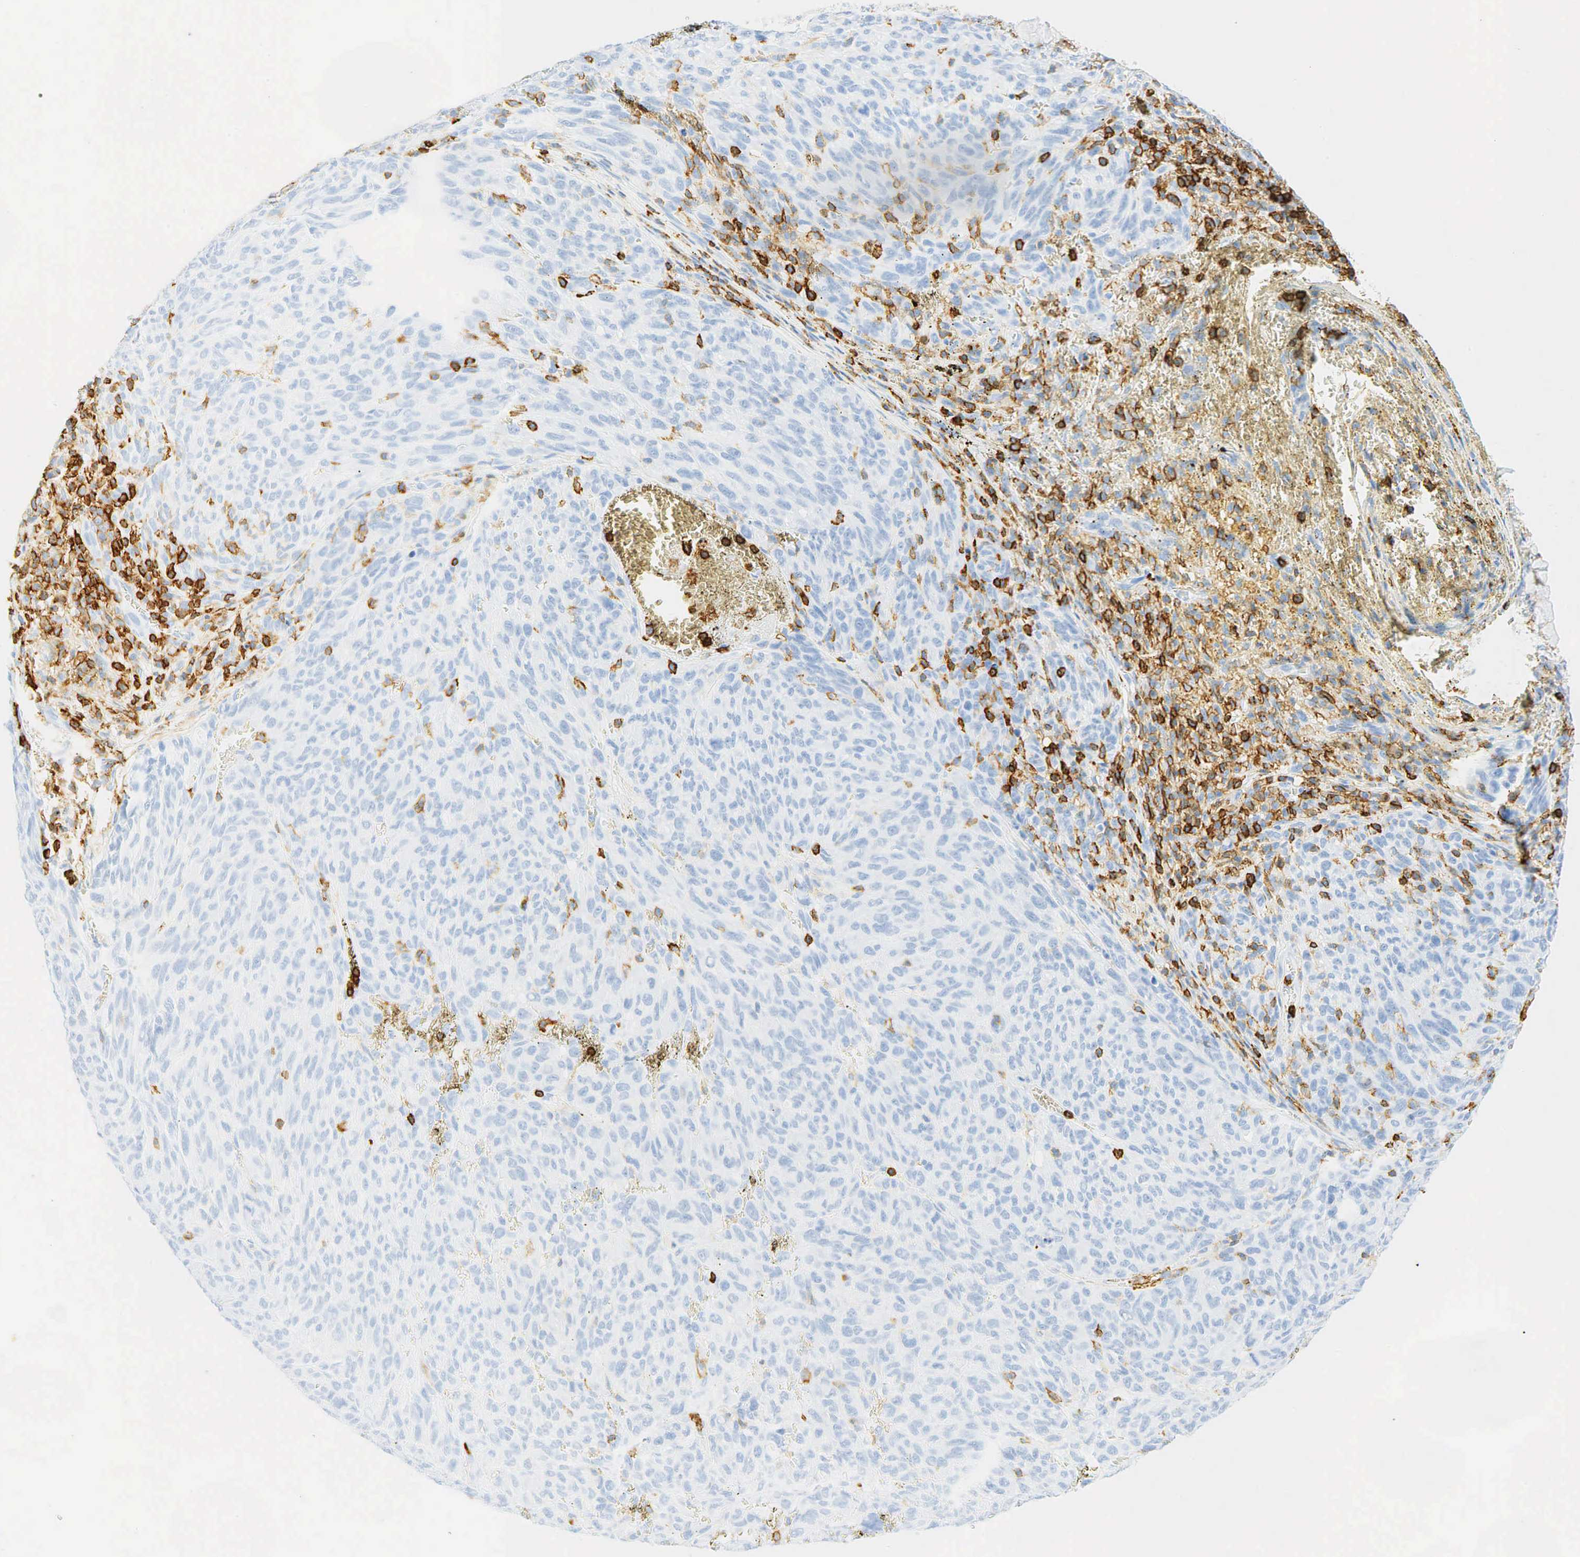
{"staining": {"intensity": "negative", "quantity": "none", "location": "none"}, "tissue": "melanoma", "cell_type": "Tumor cells", "image_type": "cancer", "snomed": [{"axis": "morphology", "description": "Malignant melanoma, NOS"}, {"axis": "topography", "description": "Skin"}], "caption": "Tumor cells show no significant protein staining in malignant melanoma.", "gene": "PTPRC", "patient": {"sex": "male", "age": 76}}